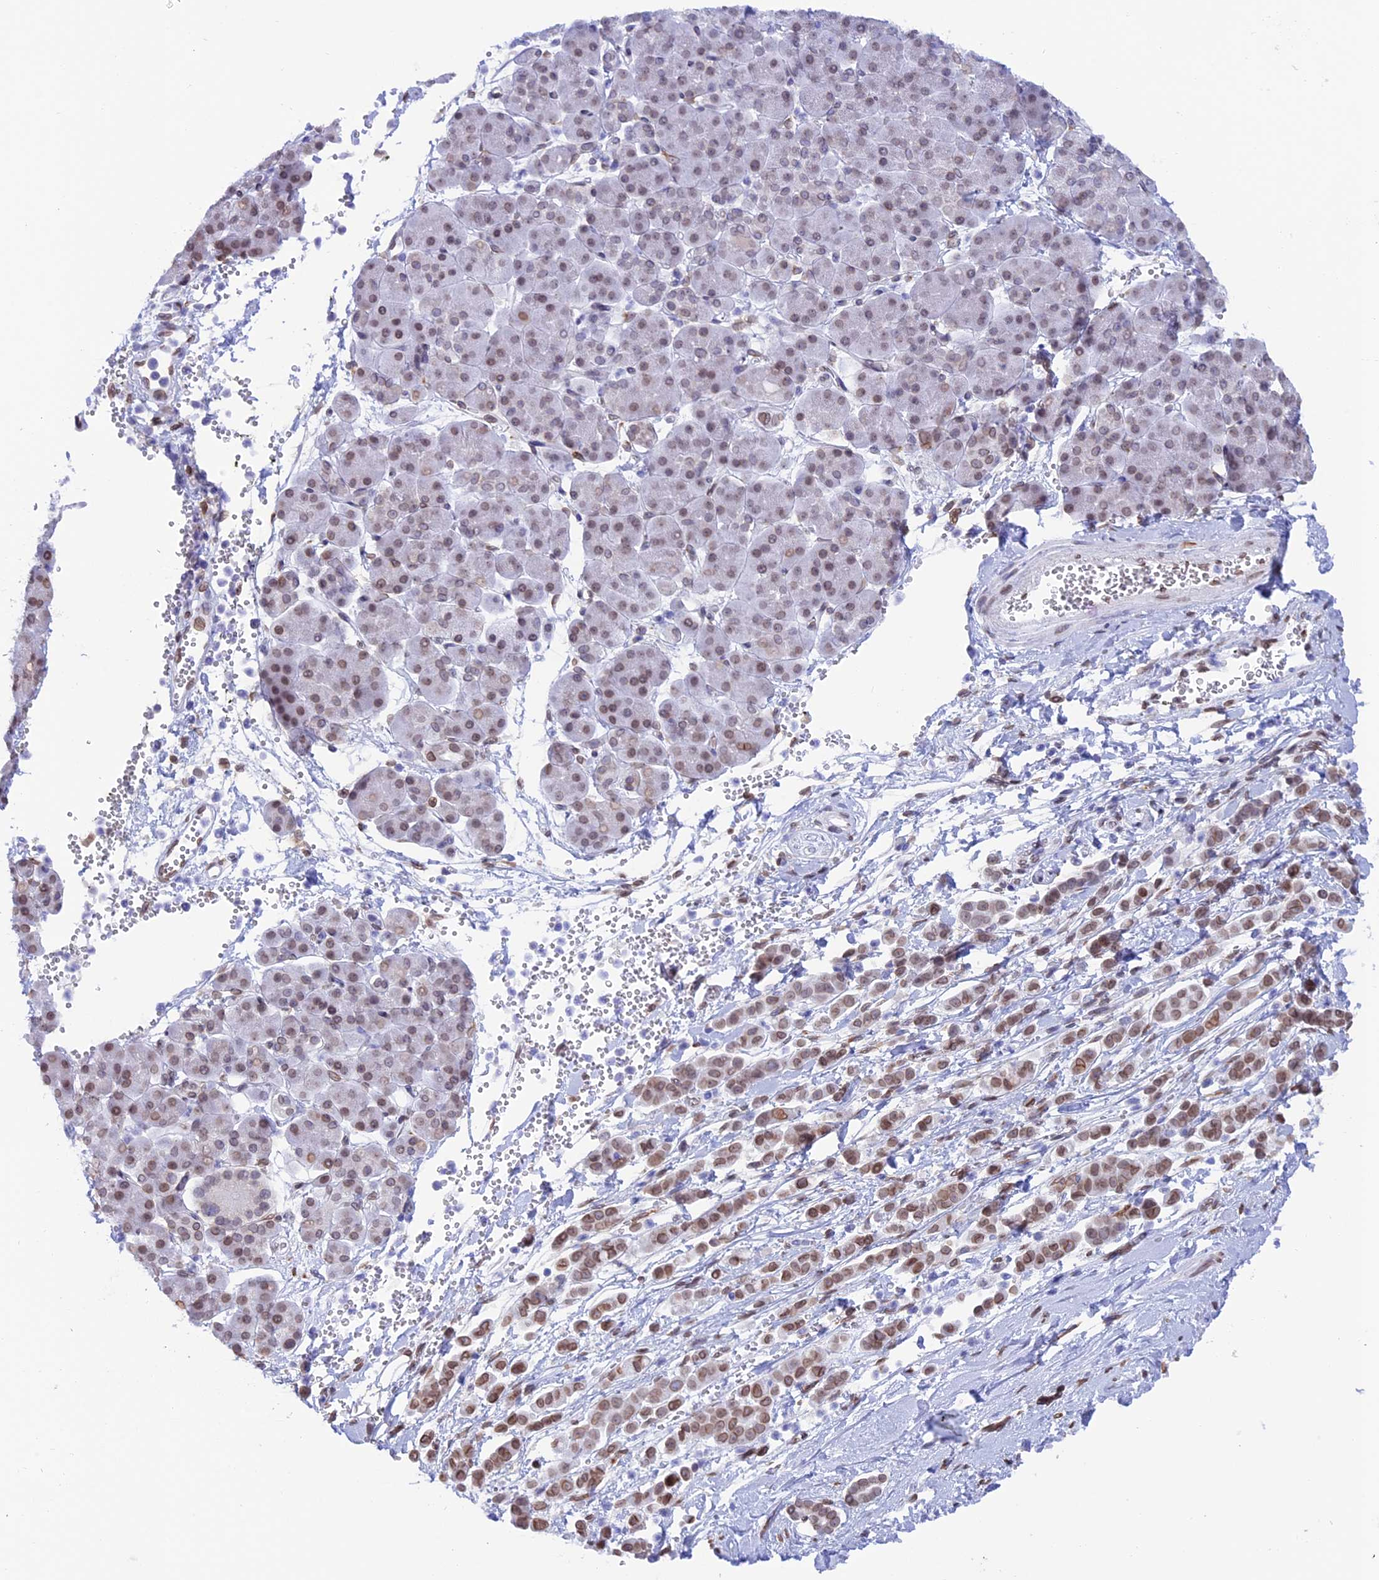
{"staining": {"intensity": "weak", "quantity": ">75%", "location": "nuclear"}, "tissue": "pancreatic cancer", "cell_type": "Tumor cells", "image_type": "cancer", "snomed": [{"axis": "morphology", "description": "Normal tissue, NOS"}, {"axis": "morphology", "description": "Adenocarcinoma, NOS"}, {"axis": "topography", "description": "Pancreas"}], "caption": "The immunohistochemical stain highlights weak nuclear staining in tumor cells of adenocarcinoma (pancreatic) tissue.", "gene": "TMPRSS7", "patient": {"sex": "female", "age": 64}}